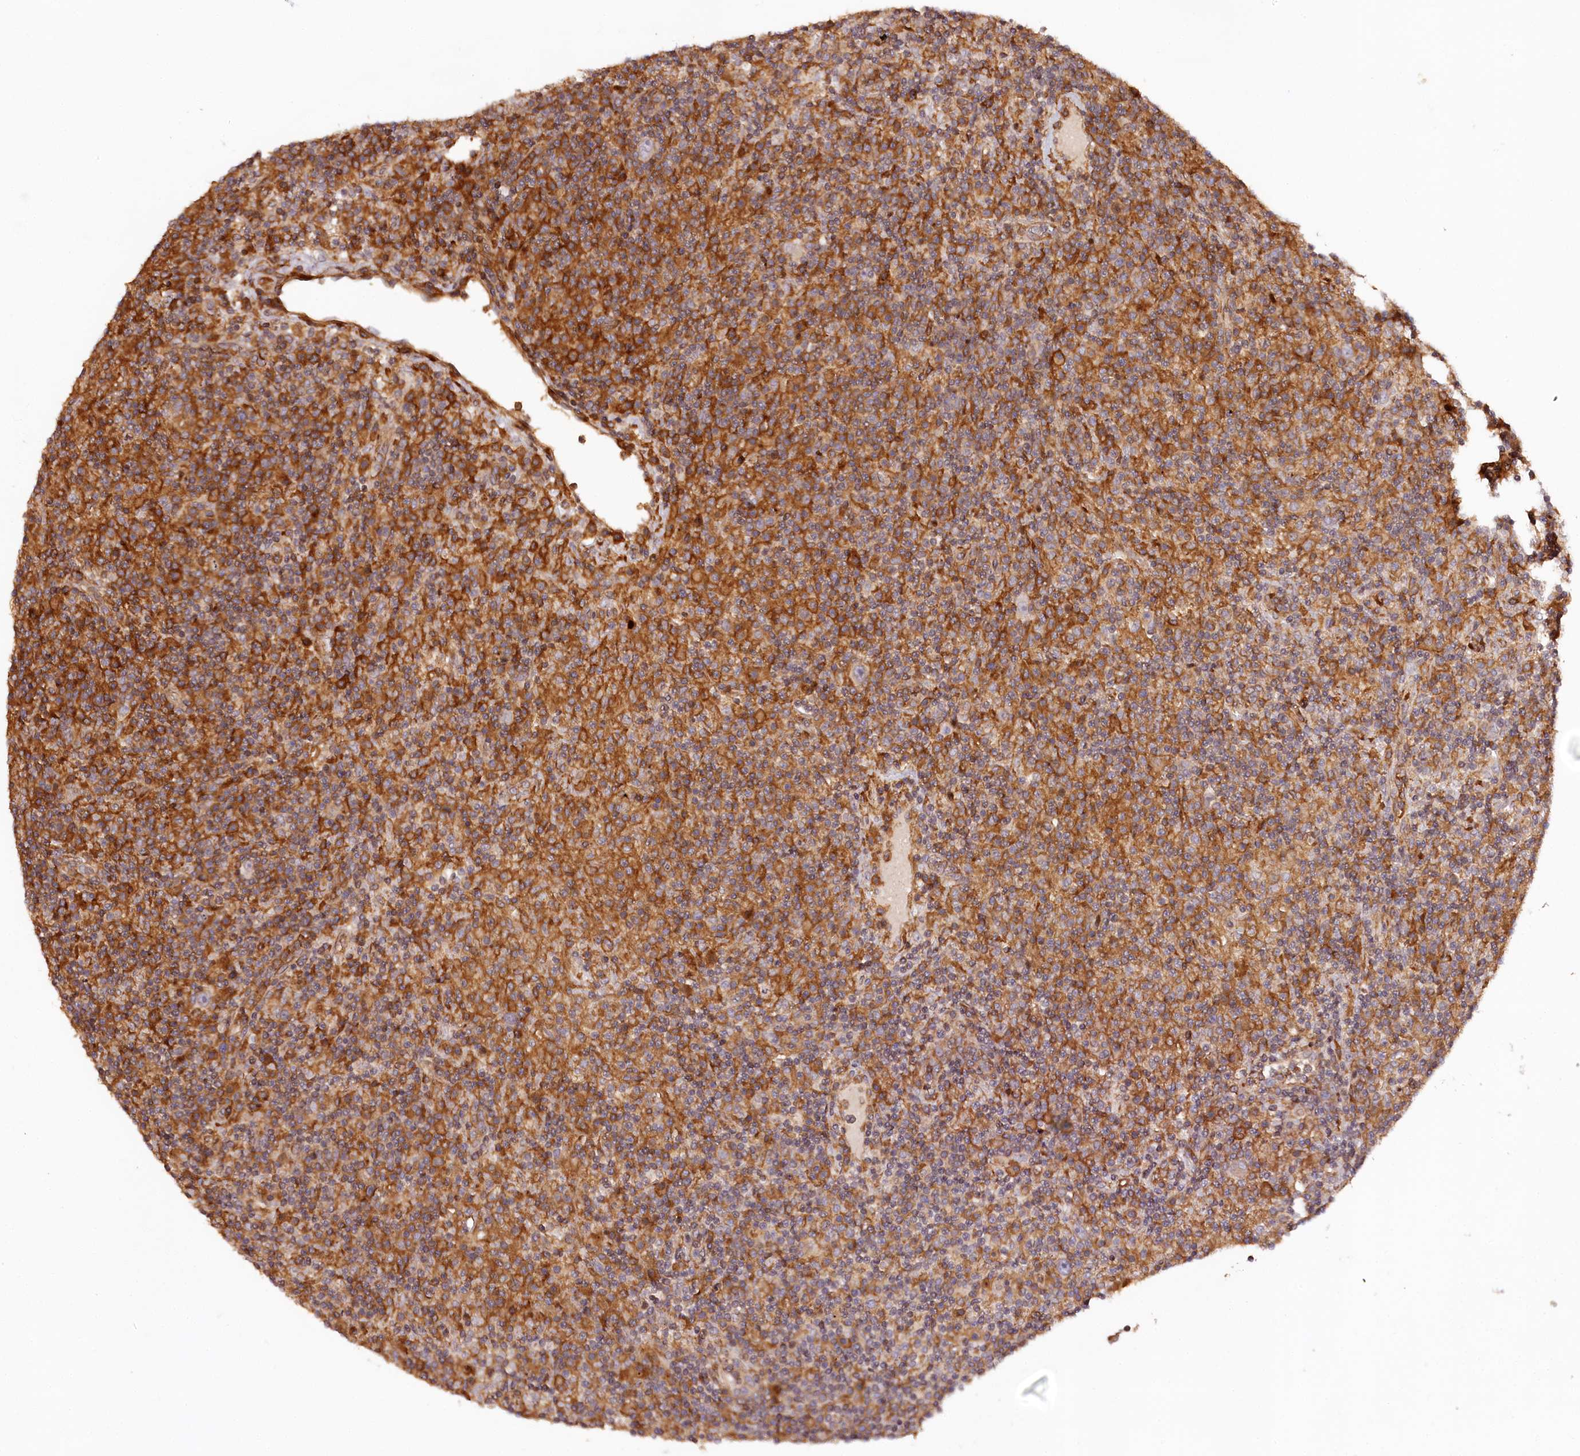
{"staining": {"intensity": "negative", "quantity": "none", "location": "none"}, "tissue": "lymphoma", "cell_type": "Tumor cells", "image_type": "cancer", "snomed": [{"axis": "morphology", "description": "Hodgkin's disease, NOS"}, {"axis": "topography", "description": "Lymph node"}], "caption": "Lymphoma was stained to show a protein in brown. There is no significant positivity in tumor cells.", "gene": "KIF14", "patient": {"sex": "male", "age": 70}}